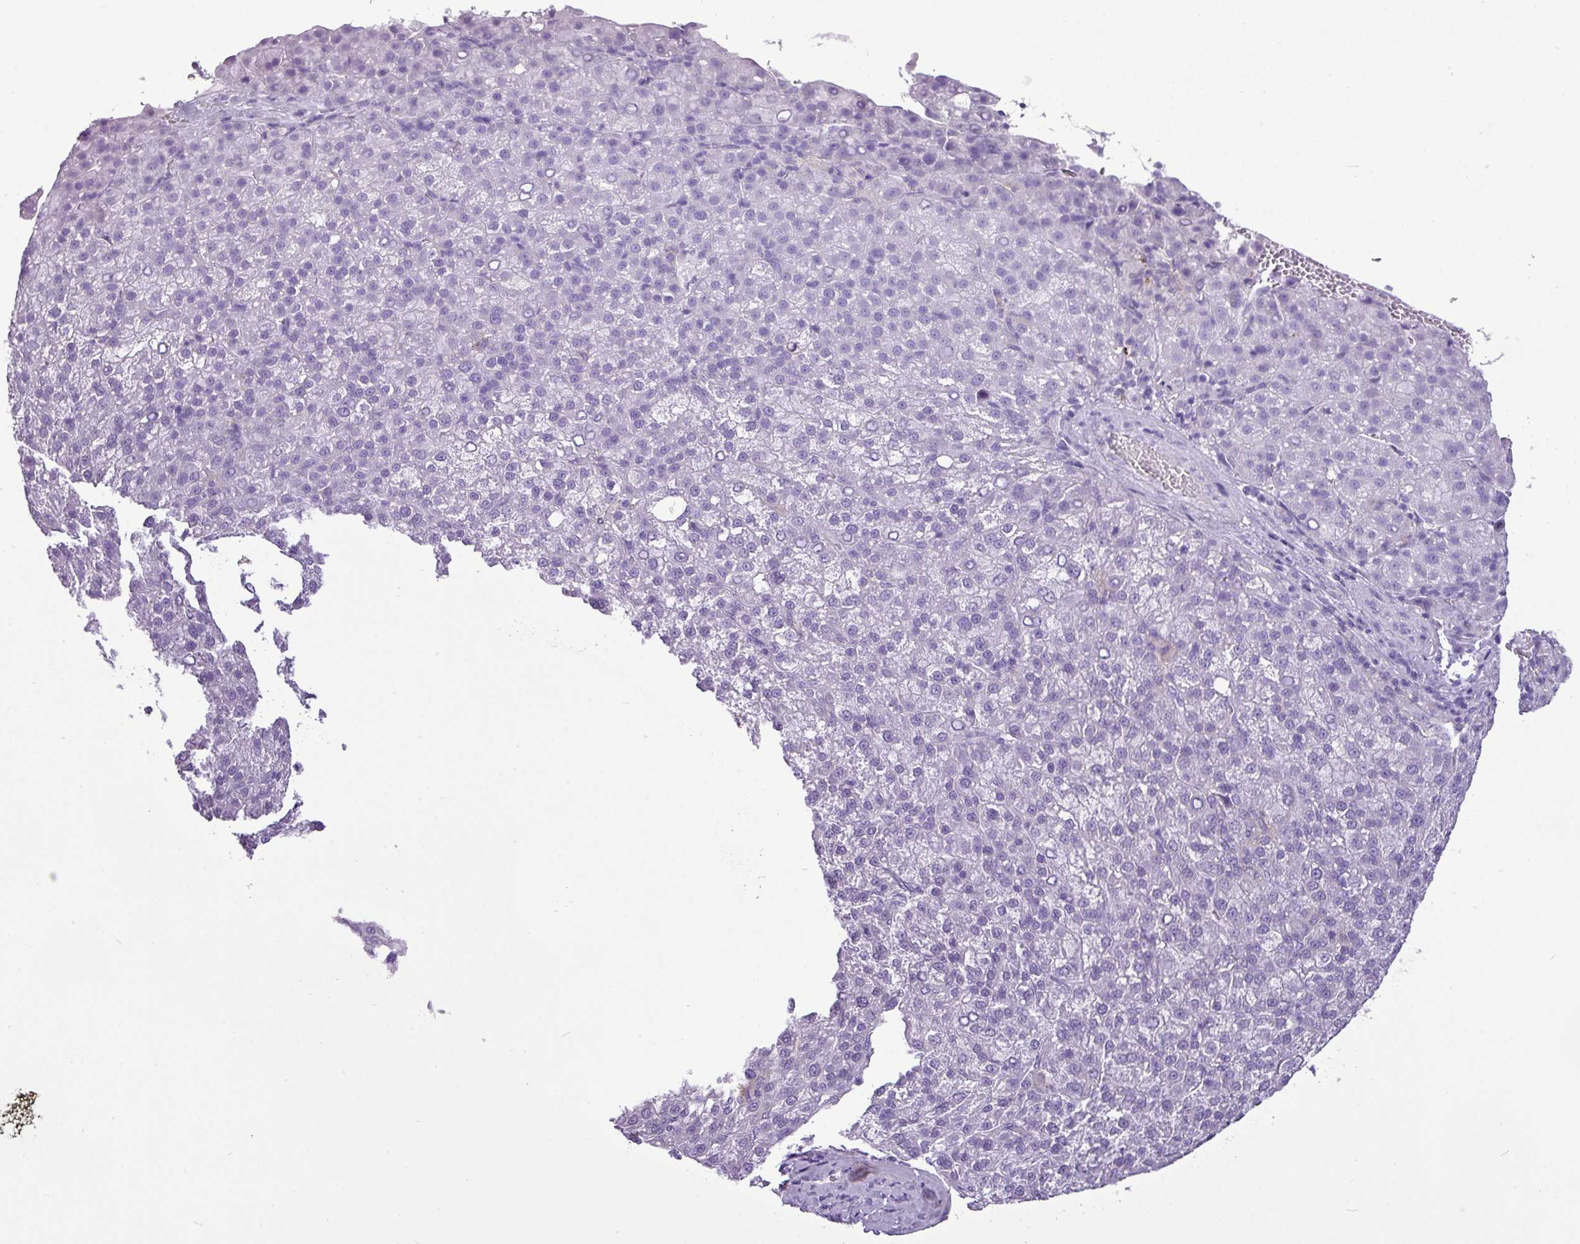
{"staining": {"intensity": "negative", "quantity": "none", "location": "none"}, "tissue": "liver cancer", "cell_type": "Tumor cells", "image_type": "cancer", "snomed": [{"axis": "morphology", "description": "Carcinoma, Hepatocellular, NOS"}, {"axis": "topography", "description": "Liver"}], "caption": "An immunohistochemistry micrograph of liver cancer (hepatocellular carcinoma) is shown. There is no staining in tumor cells of liver cancer (hepatocellular carcinoma). (Brightfield microscopy of DAB (3,3'-diaminobenzidine) immunohistochemistry at high magnification).", "gene": "RBMXL2", "patient": {"sex": "female", "age": 58}}